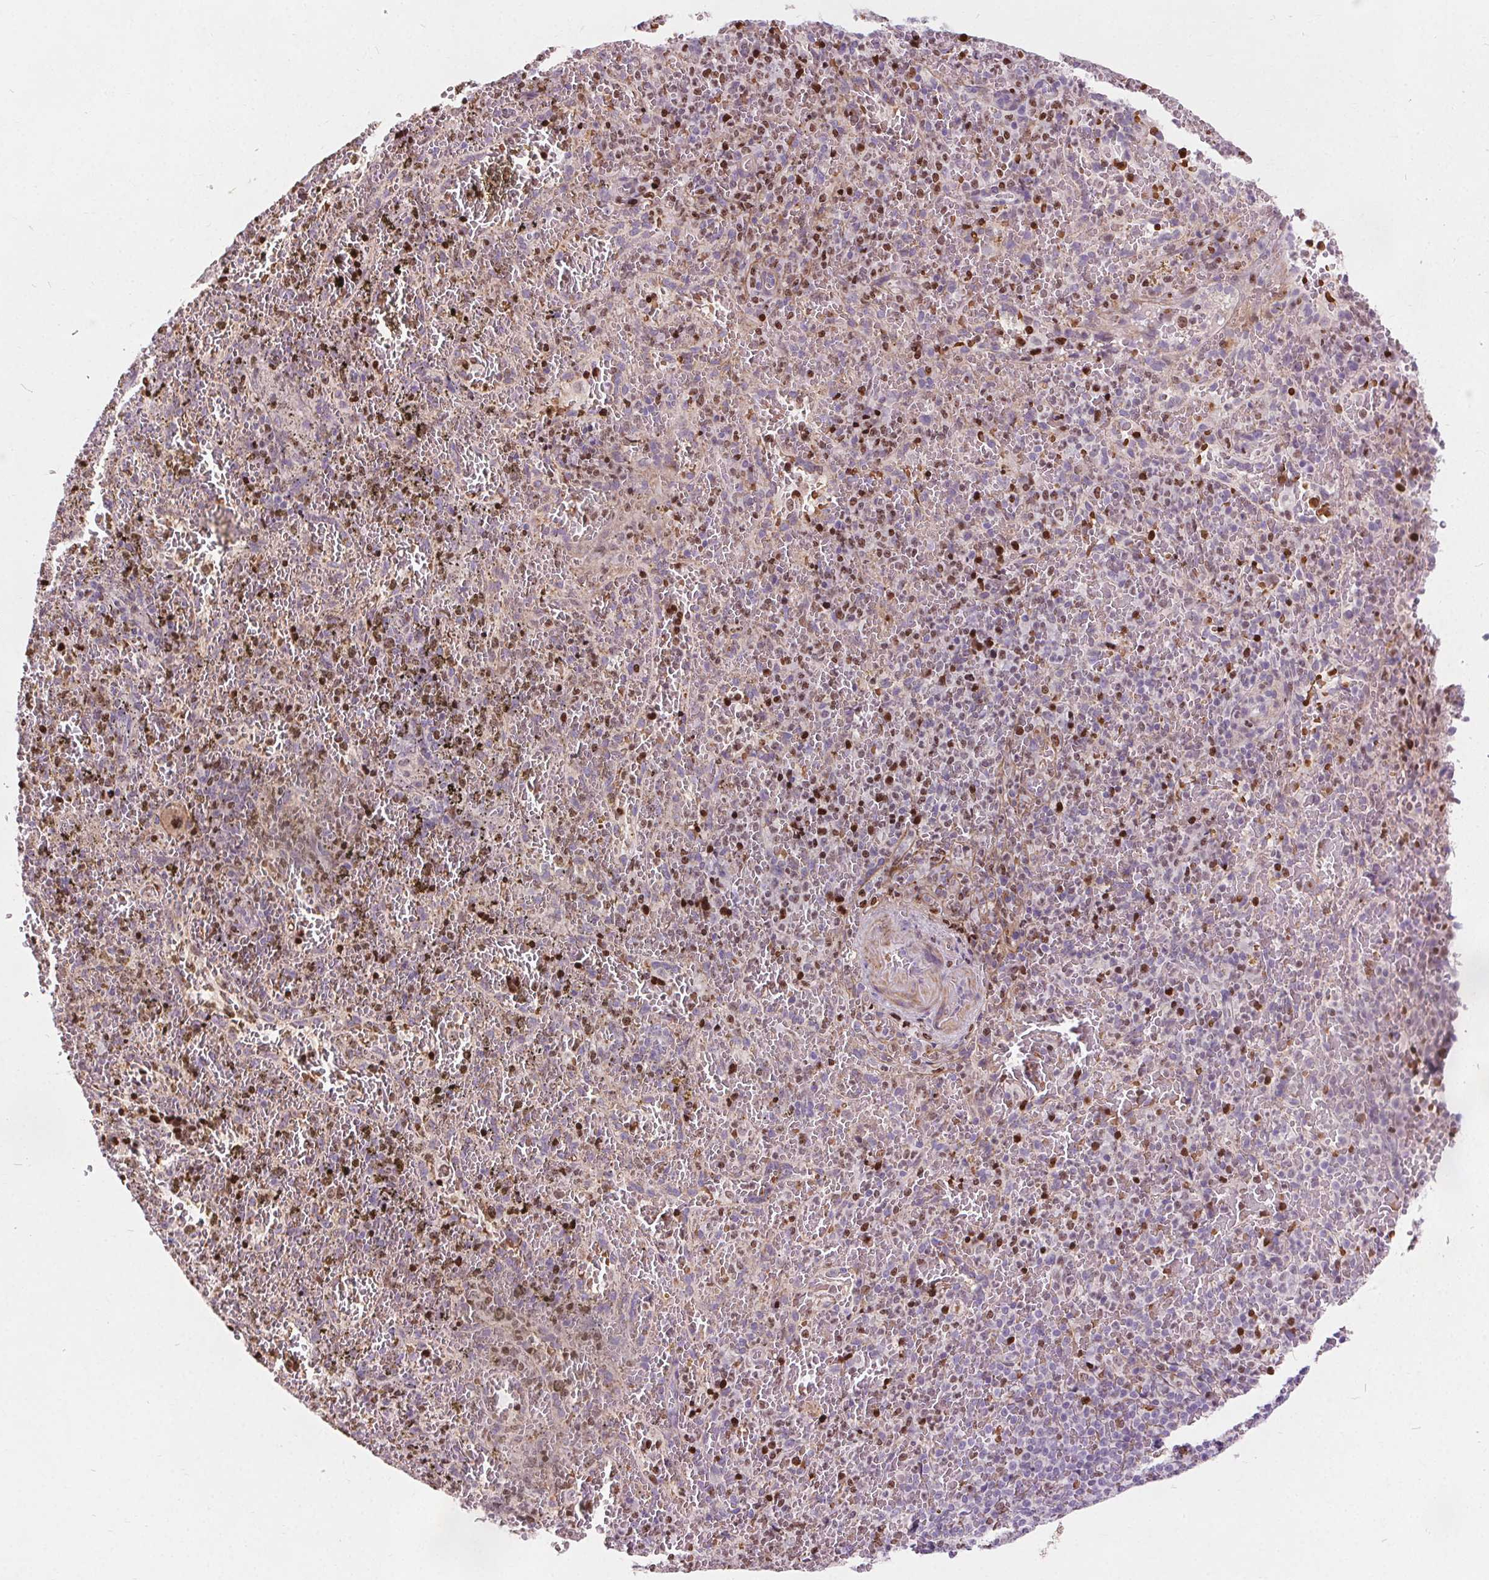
{"staining": {"intensity": "moderate", "quantity": "<25%", "location": "nuclear"}, "tissue": "spleen", "cell_type": "Cells in red pulp", "image_type": "normal", "snomed": [{"axis": "morphology", "description": "Normal tissue, NOS"}, {"axis": "topography", "description": "Spleen"}], "caption": "A photomicrograph of spleen stained for a protein exhibits moderate nuclear brown staining in cells in red pulp. (DAB (3,3'-diaminobenzidine) IHC, brown staining for protein, blue staining for nuclei).", "gene": "ISLR2", "patient": {"sex": "female", "age": 50}}